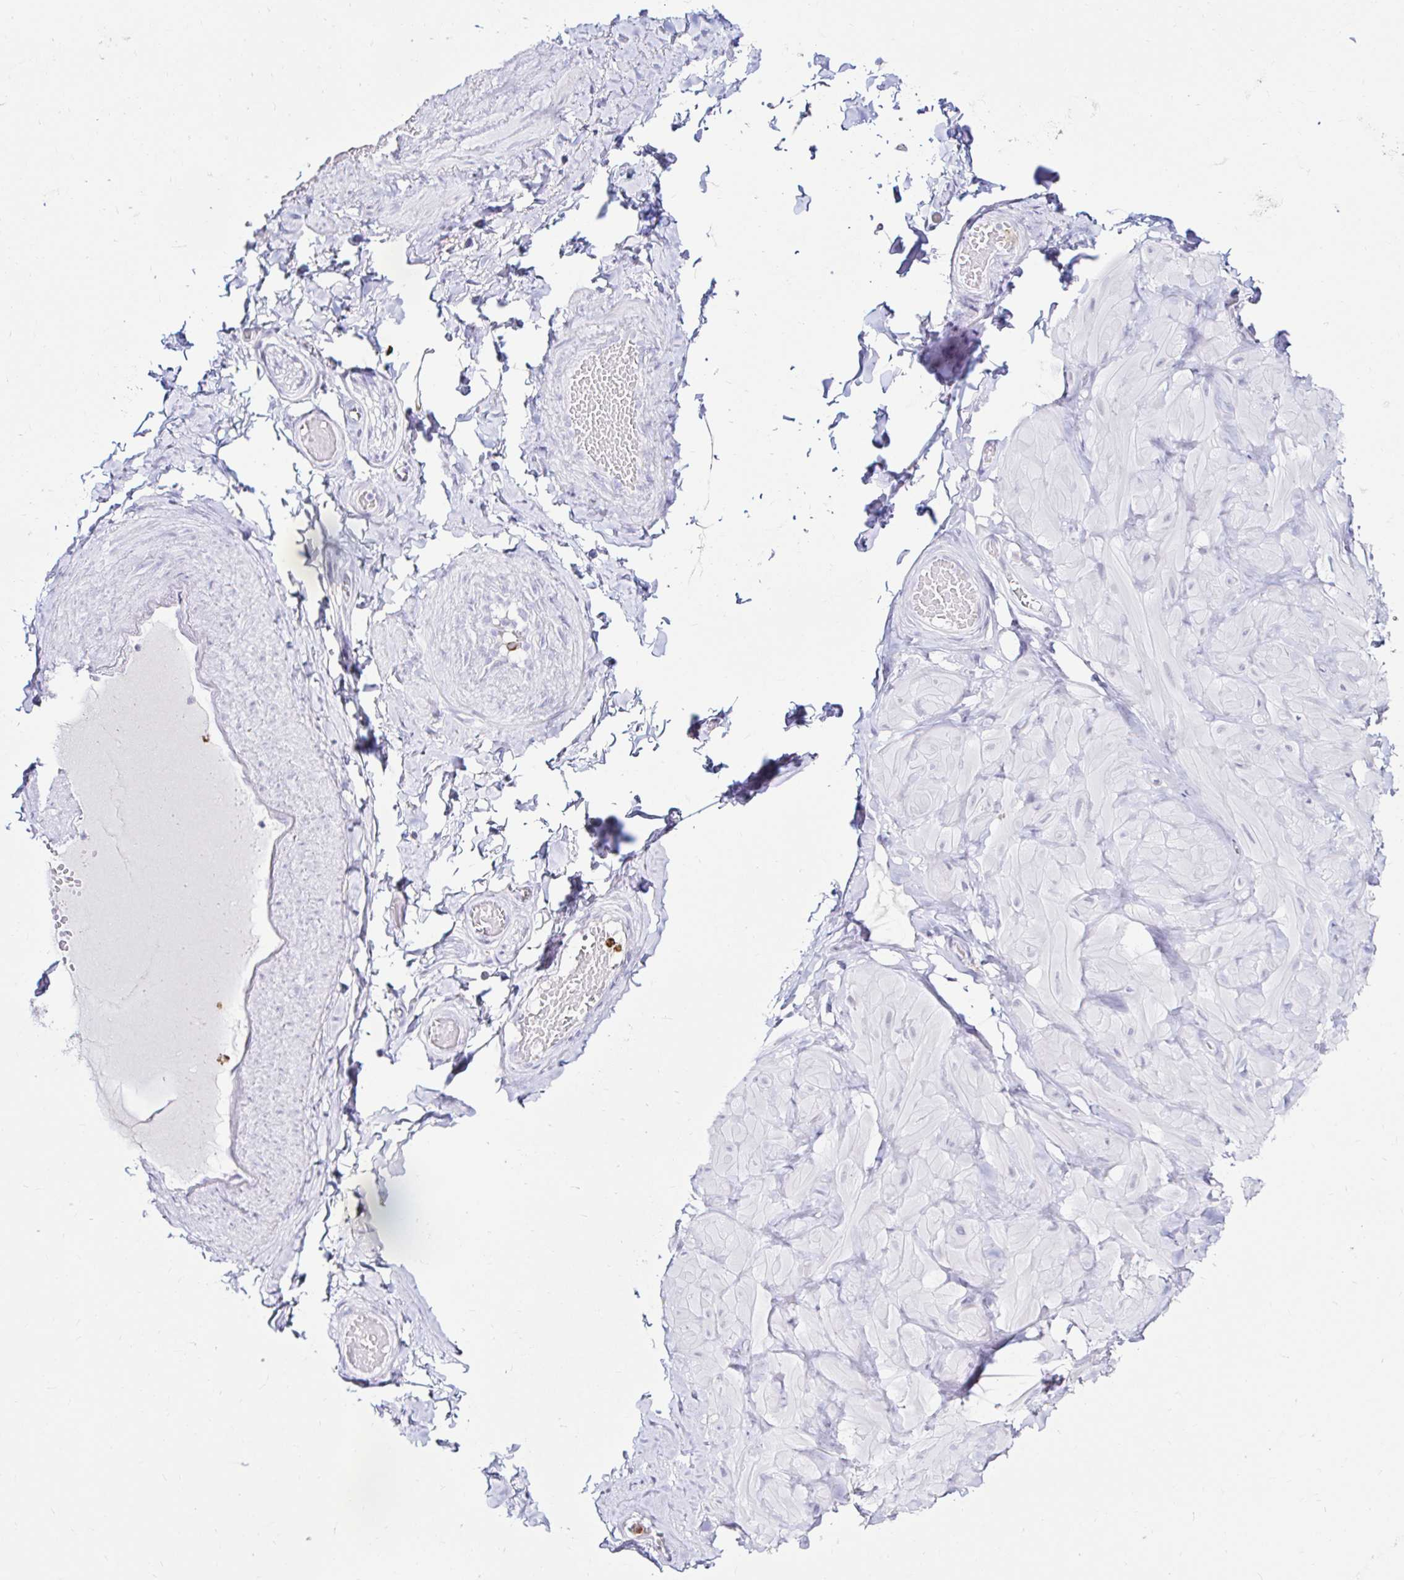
{"staining": {"intensity": "negative", "quantity": "none", "location": "none"}, "tissue": "adipose tissue", "cell_type": "Adipocytes", "image_type": "normal", "snomed": [{"axis": "morphology", "description": "Normal tissue, NOS"}, {"axis": "topography", "description": "Soft tissue"}, {"axis": "topography", "description": "Adipose tissue"}, {"axis": "topography", "description": "Vascular tissue"}, {"axis": "topography", "description": "Peripheral nerve tissue"}], "caption": "DAB (3,3'-diaminobenzidine) immunohistochemical staining of benign adipose tissue exhibits no significant positivity in adipocytes. (DAB (3,3'-diaminobenzidine) IHC visualized using brightfield microscopy, high magnification).", "gene": "CYBB", "patient": {"sex": "male", "age": 29}}